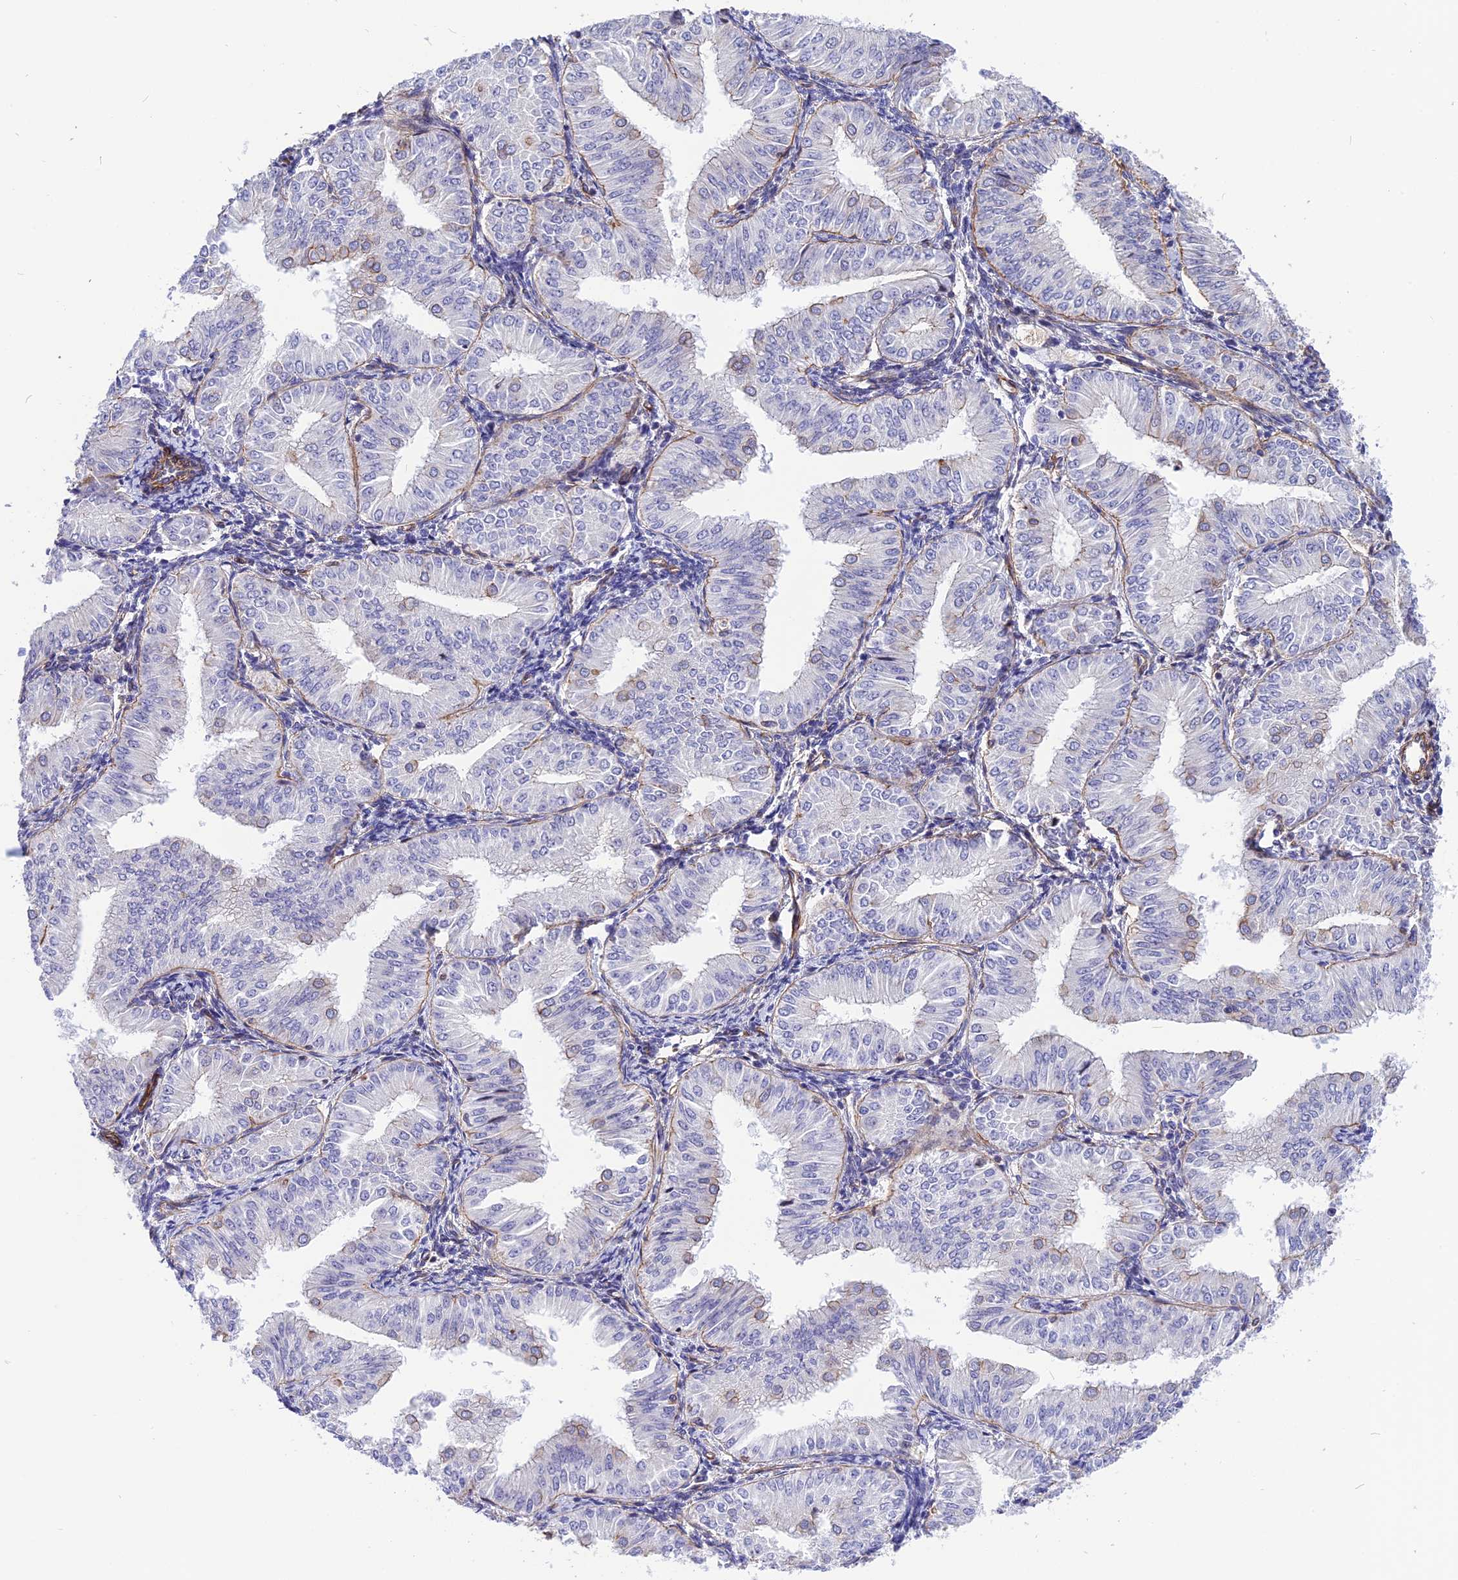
{"staining": {"intensity": "negative", "quantity": "none", "location": "none"}, "tissue": "endometrial cancer", "cell_type": "Tumor cells", "image_type": "cancer", "snomed": [{"axis": "morphology", "description": "Normal tissue, NOS"}, {"axis": "morphology", "description": "Adenocarcinoma, NOS"}, {"axis": "topography", "description": "Endometrium"}], "caption": "High magnification brightfield microscopy of endometrial cancer (adenocarcinoma) stained with DAB (brown) and counterstained with hematoxylin (blue): tumor cells show no significant expression.", "gene": "R3HDM4", "patient": {"sex": "female", "age": 53}}